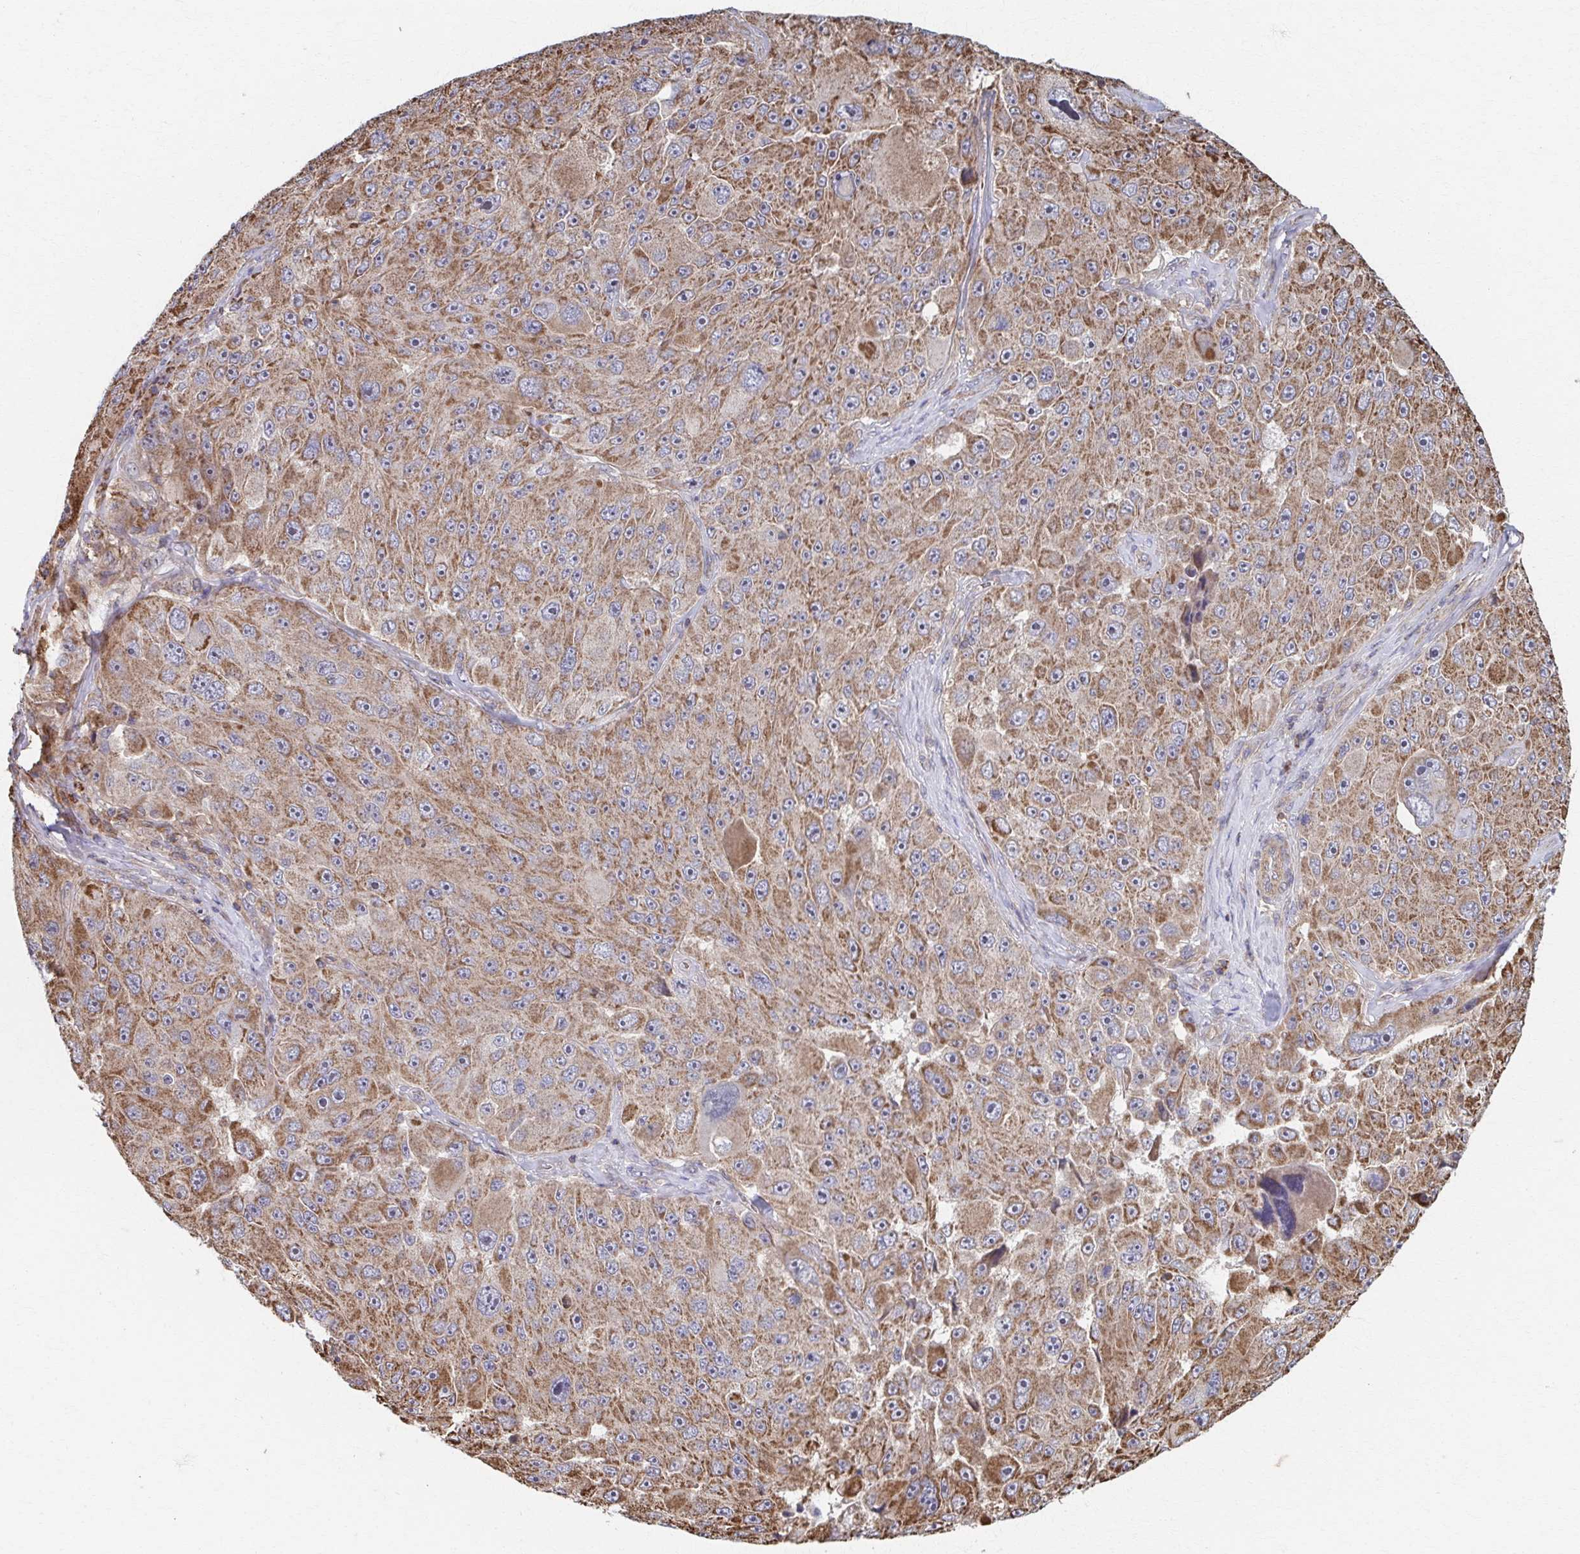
{"staining": {"intensity": "moderate", "quantity": ">75%", "location": "cytoplasmic/membranous"}, "tissue": "melanoma", "cell_type": "Tumor cells", "image_type": "cancer", "snomed": [{"axis": "morphology", "description": "Malignant melanoma, Metastatic site"}, {"axis": "topography", "description": "Lymph node"}], "caption": "Immunohistochemical staining of human malignant melanoma (metastatic site) shows moderate cytoplasmic/membranous protein staining in approximately >75% of tumor cells.", "gene": "KLHL34", "patient": {"sex": "male", "age": 62}}